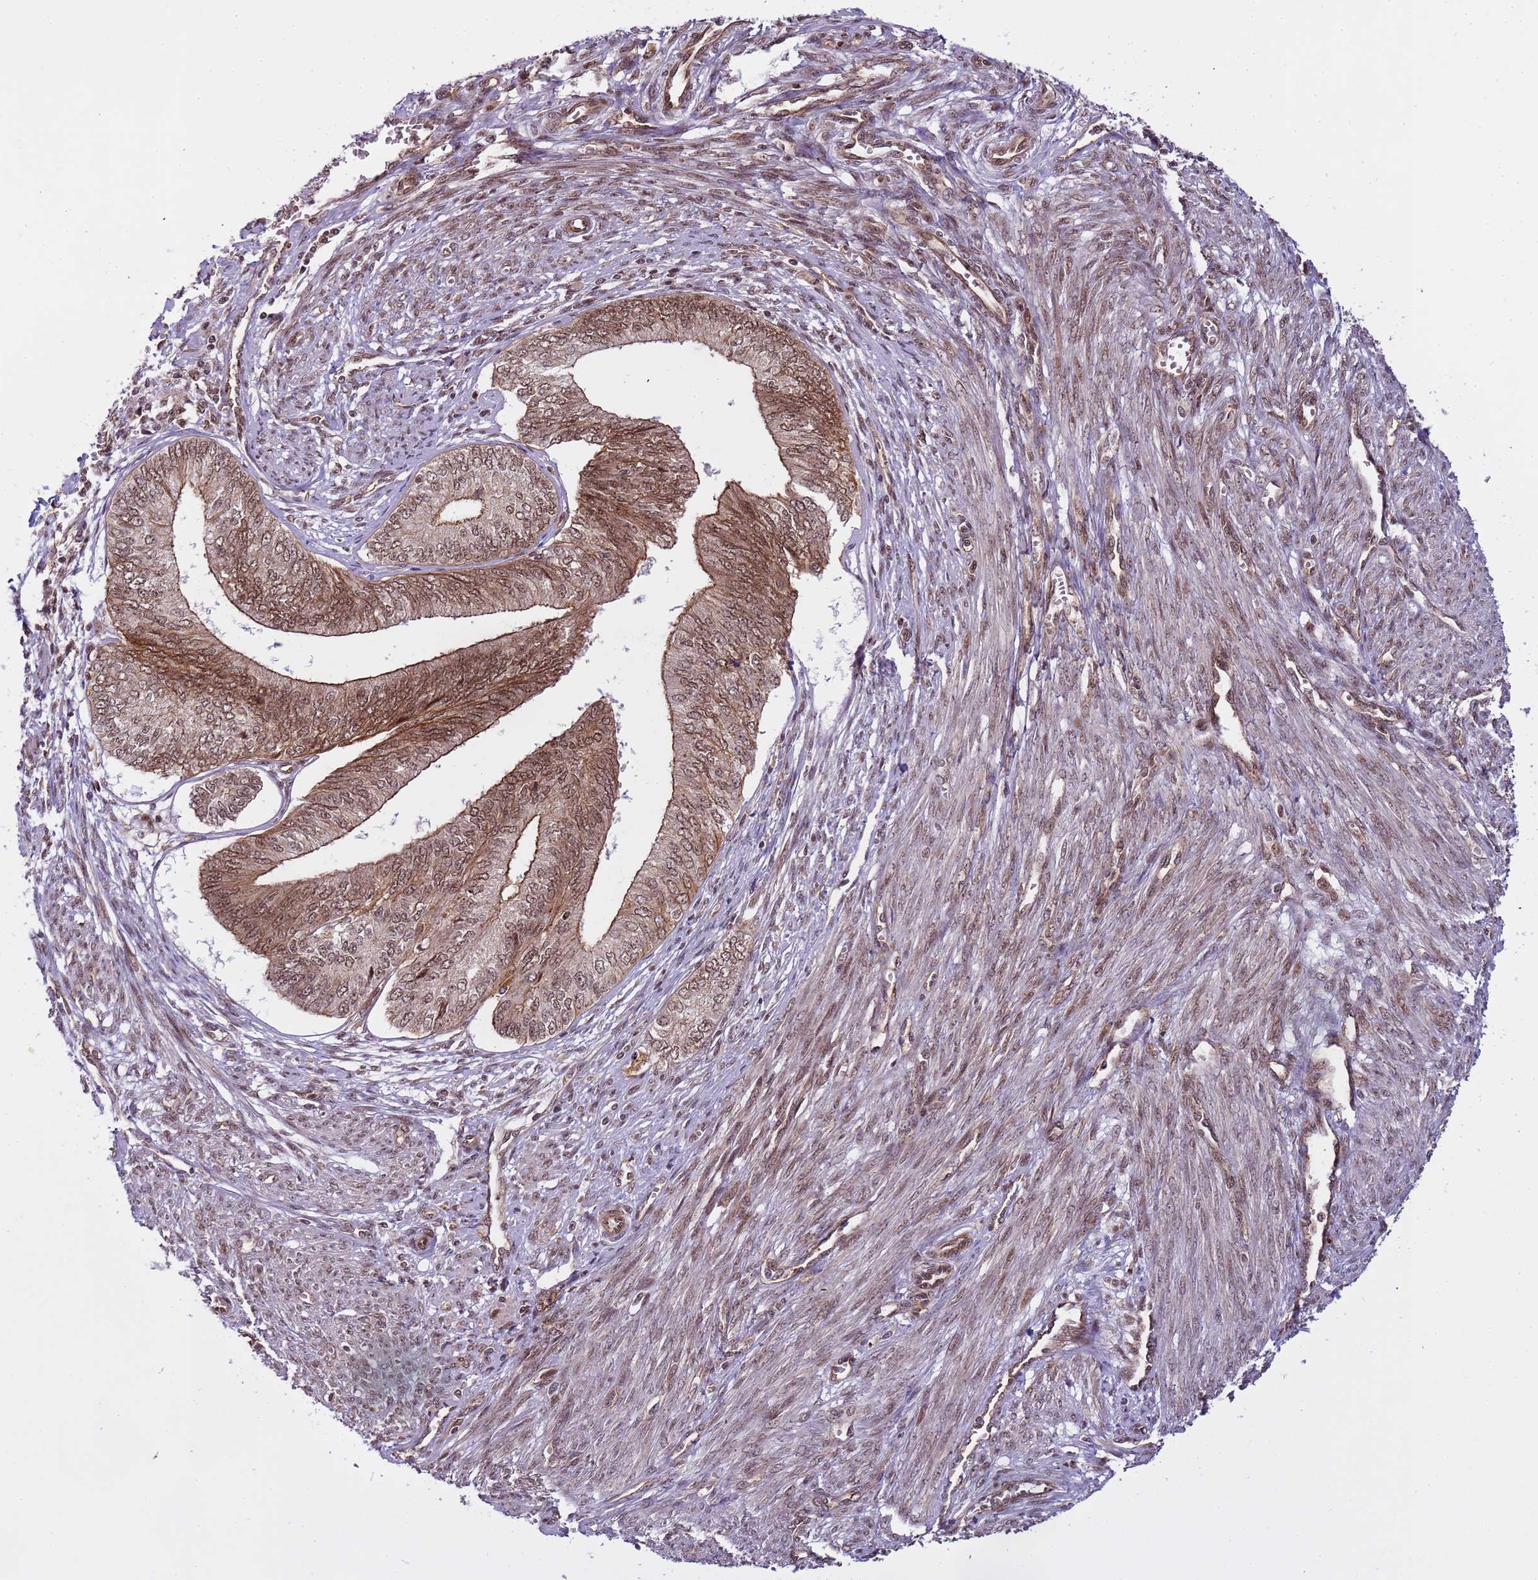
{"staining": {"intensity": "moderate", "quantity": ">75%", "location": "cytoplasmic/membranous,nuclear"}, "tissue": "endometrial cancer", "cell_type": "Tumor cells", "image_type": "cancer", "snomed": [{"axis": "morphology", "description": "Adenocarcinoma, NOS"}, {"axis": "topography", "description": "Endometrium"}], "caption": "Approximately >75% of tumor cells in adenocarcinoma (endometrial) exhibit moderate cytoplasmic/membranous and nuclear protein staining as visualized by brown immunohistochemical staining.", "gene": "EMC2", "patient": {"sex": "female", "age": 68}}